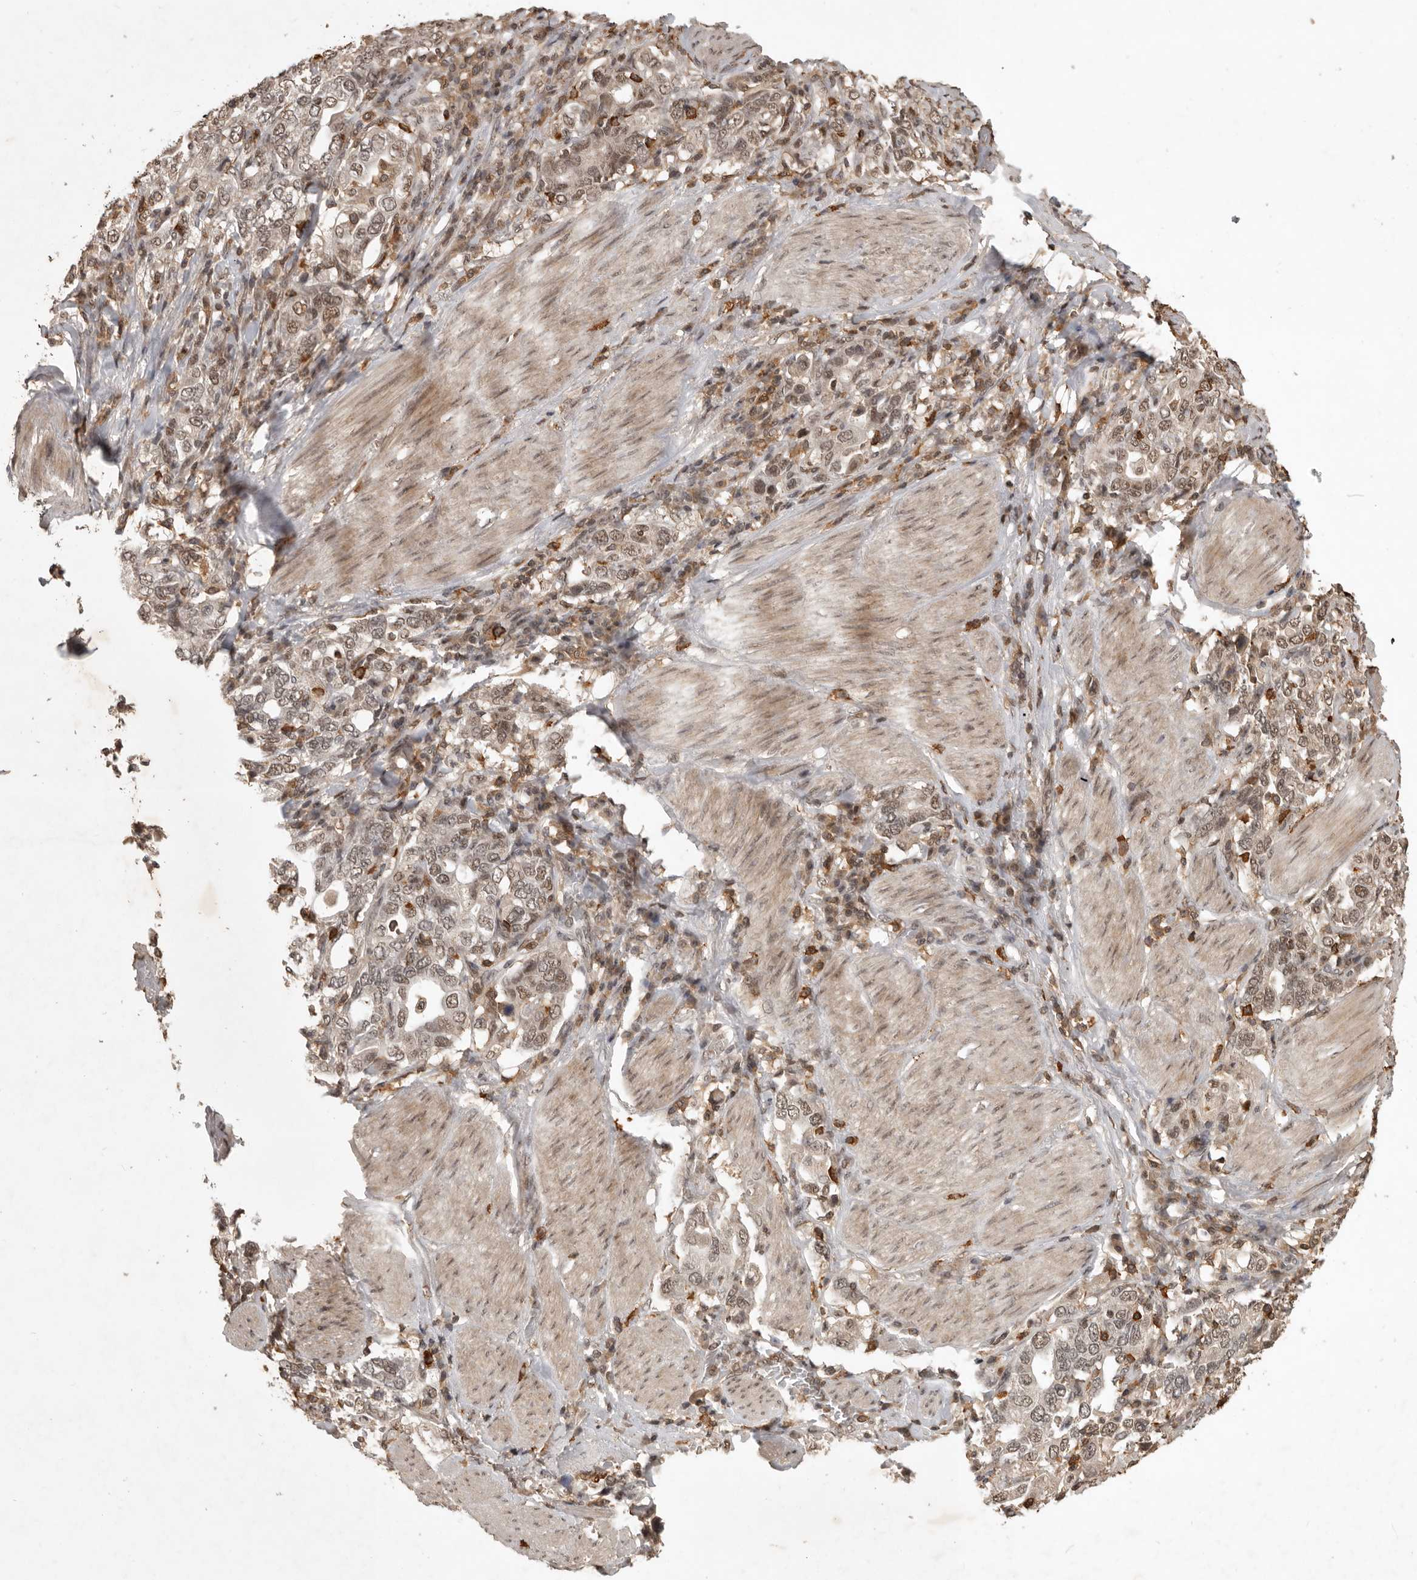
{"staining": {"intensity": "weak", "quantity": ">75%", "location": "nuclear"}, "tissue": "stomach cancer", "cell_type": "Tumor cells", "image_type": "cancer", "snomed": [{"axis": "morphology", "description": "Adenocarcinoma, NOS"}, {"axis": "topography", "description": "Stomach, upper"}], "caption": "Immunohistochemical staining of human adenocarcinoma (stomach) demonstrates low levels of weak nuclear staining in approximately >75% of tumor cells. The staining was performed using DAB to visualize the protein expression in brown, while the nuclei were stained in blue with hematoxylin (Magnification: 20x).", "gene": "CBLL1", "patient": {"sex": "male", "age": 62}}